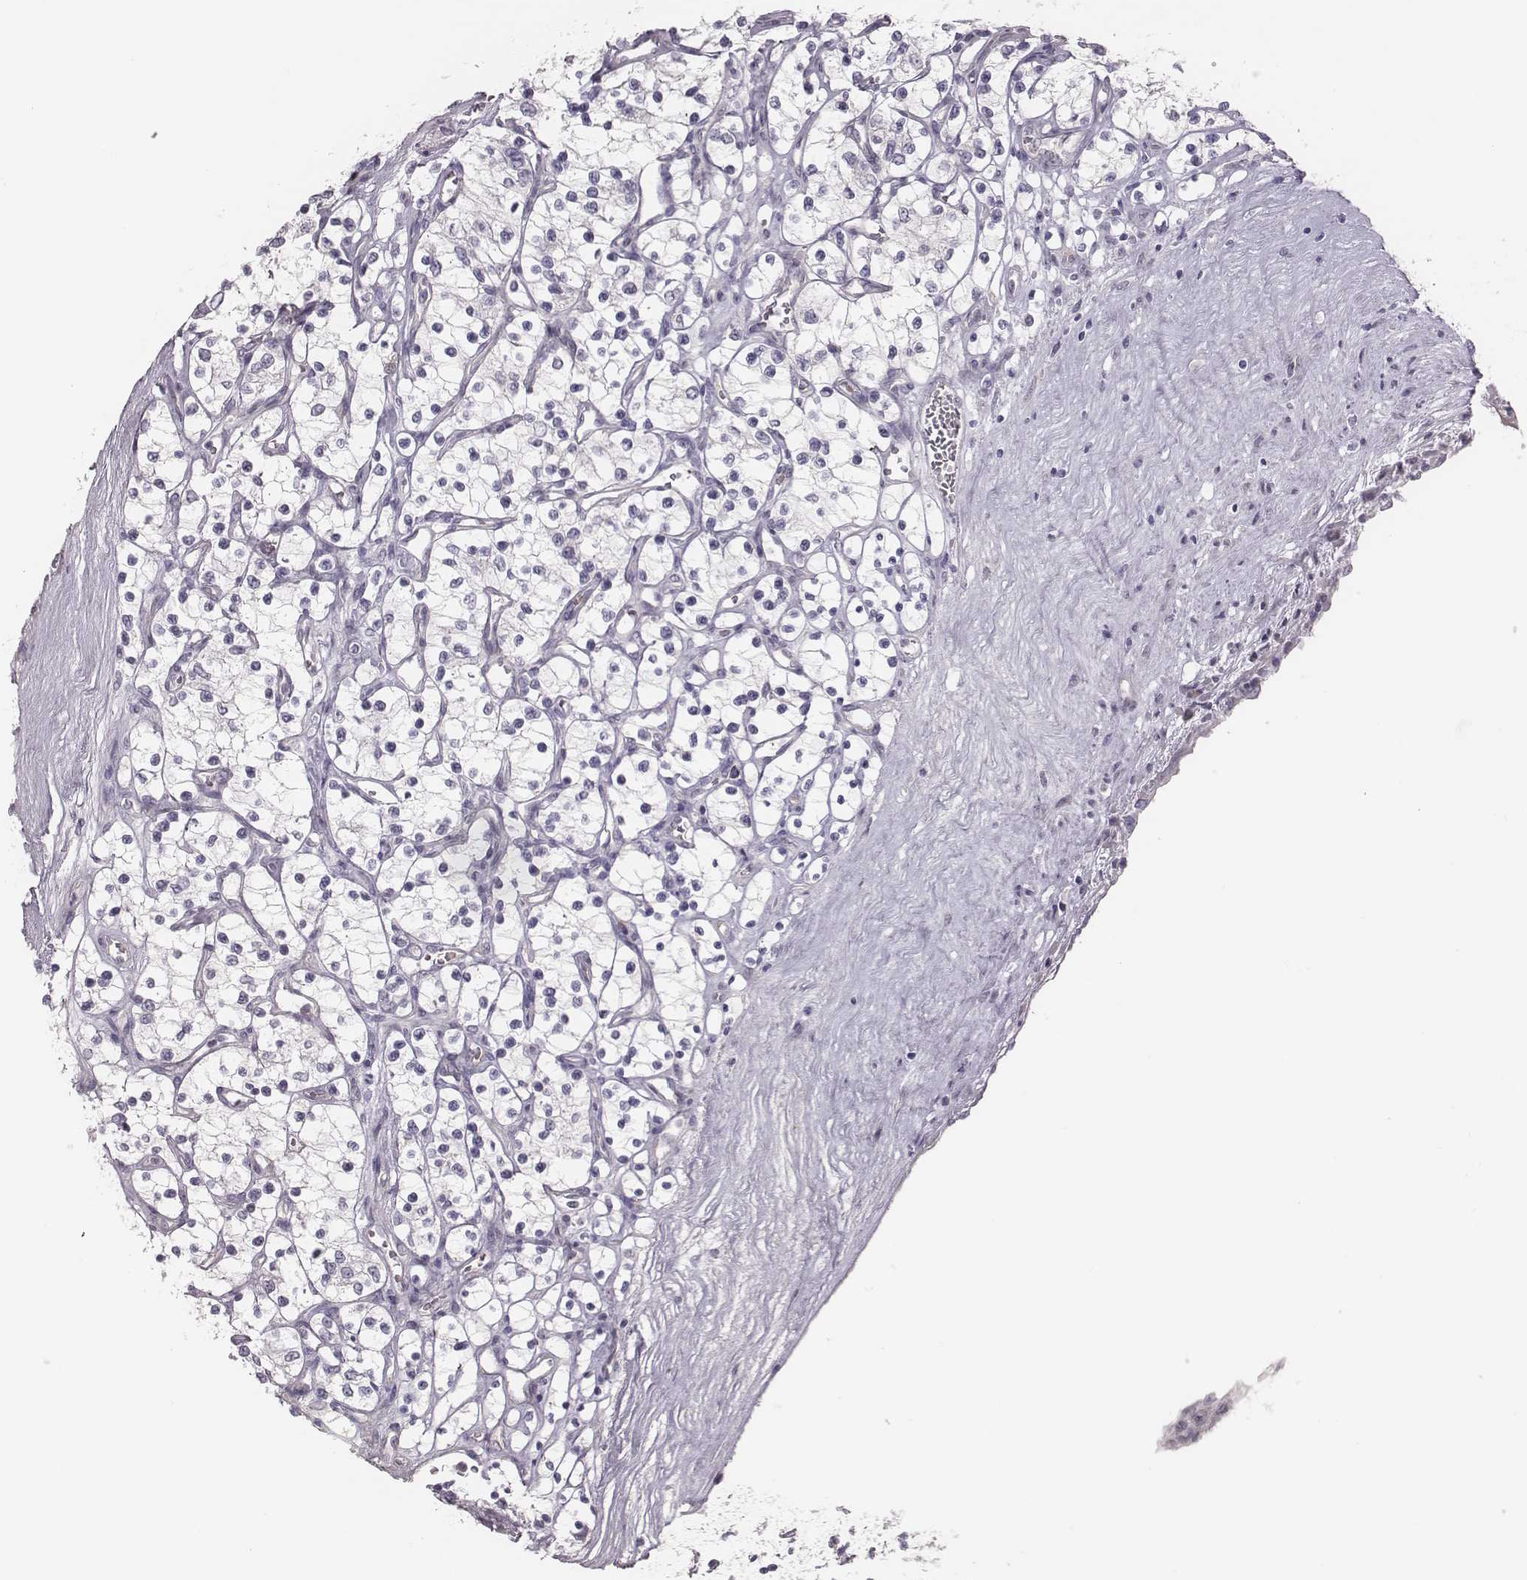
{"staining": {"intensity": "negative", "quantity": "none", "location": "none"}, "tissue": "renal cancer", "cell_type": "Tumor cells", "image_type": "cancer", "snomed": [{"axis": "morphology", "description": "Adenocarcinoma, NOS"}, {"axis": "topography", "description": "Kidney"}], "caption": "IHC photomicrograph of neoplastic tissue: human renal cancer (adenocarcinoma) stained with DAB (3,3'-diaminobenzidine) reveals no significant protein staining in tumor cells.", "gene": "PBK", "patient": {"sex": "female", "age": 69}}